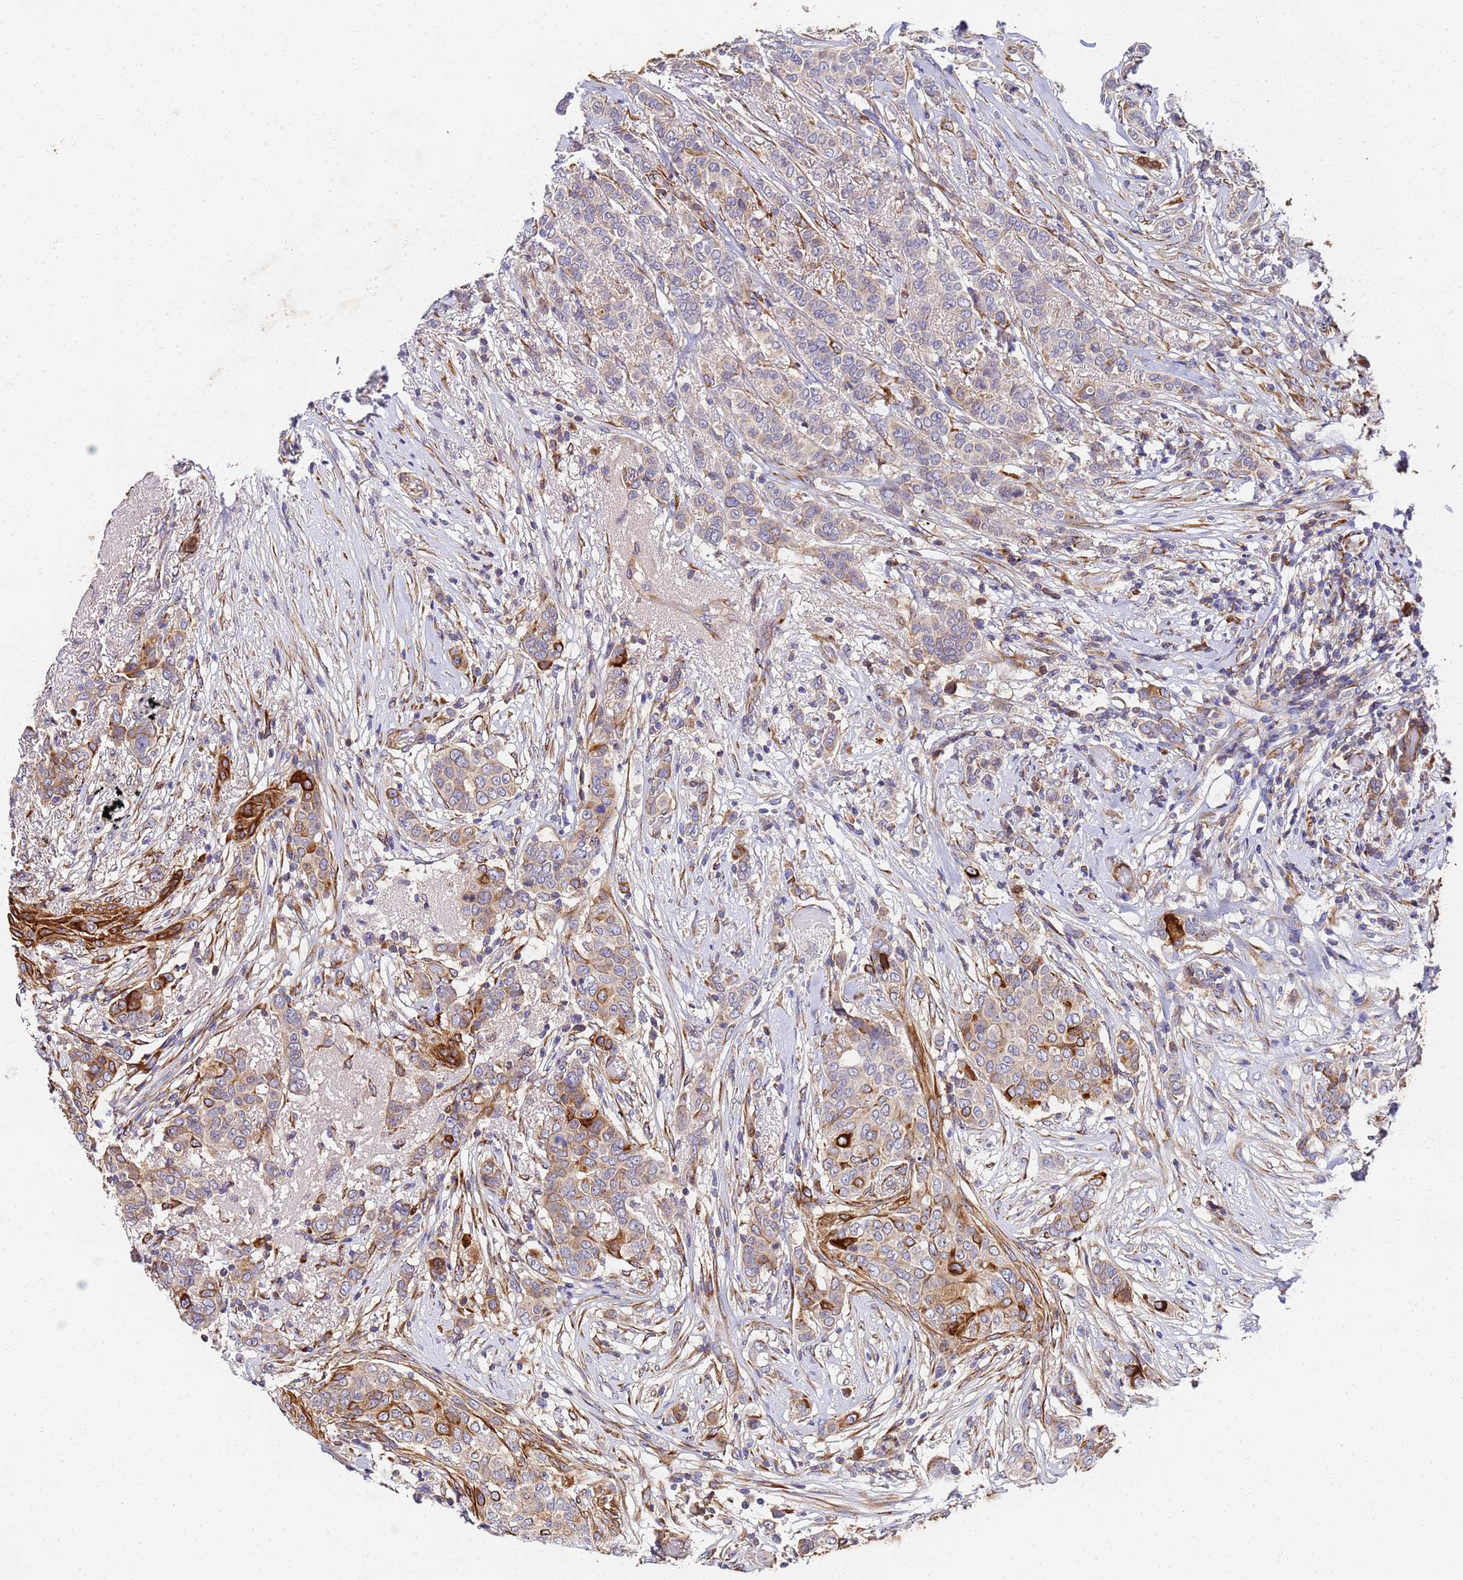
{"staining": {"intensity": "strong", "quantity": "<25%", "location": "cytoplasmic/membranous"}, "tissue": "breast cancer", "cell_type": "Tumor cells", "image_type": "cancer", "snomed": [{"axis": "morphology", "description": "Lobular carcinoma"}, {"axis": "topography", "description": "Breast"}], "caption": "Breast cancer stained for a protein (brown) reveals strong cytoplasmic/membranous positive staining in about <25% of tumor cells.", "gene": "POM121", "patient": {"sex": "female", "age": 51}}